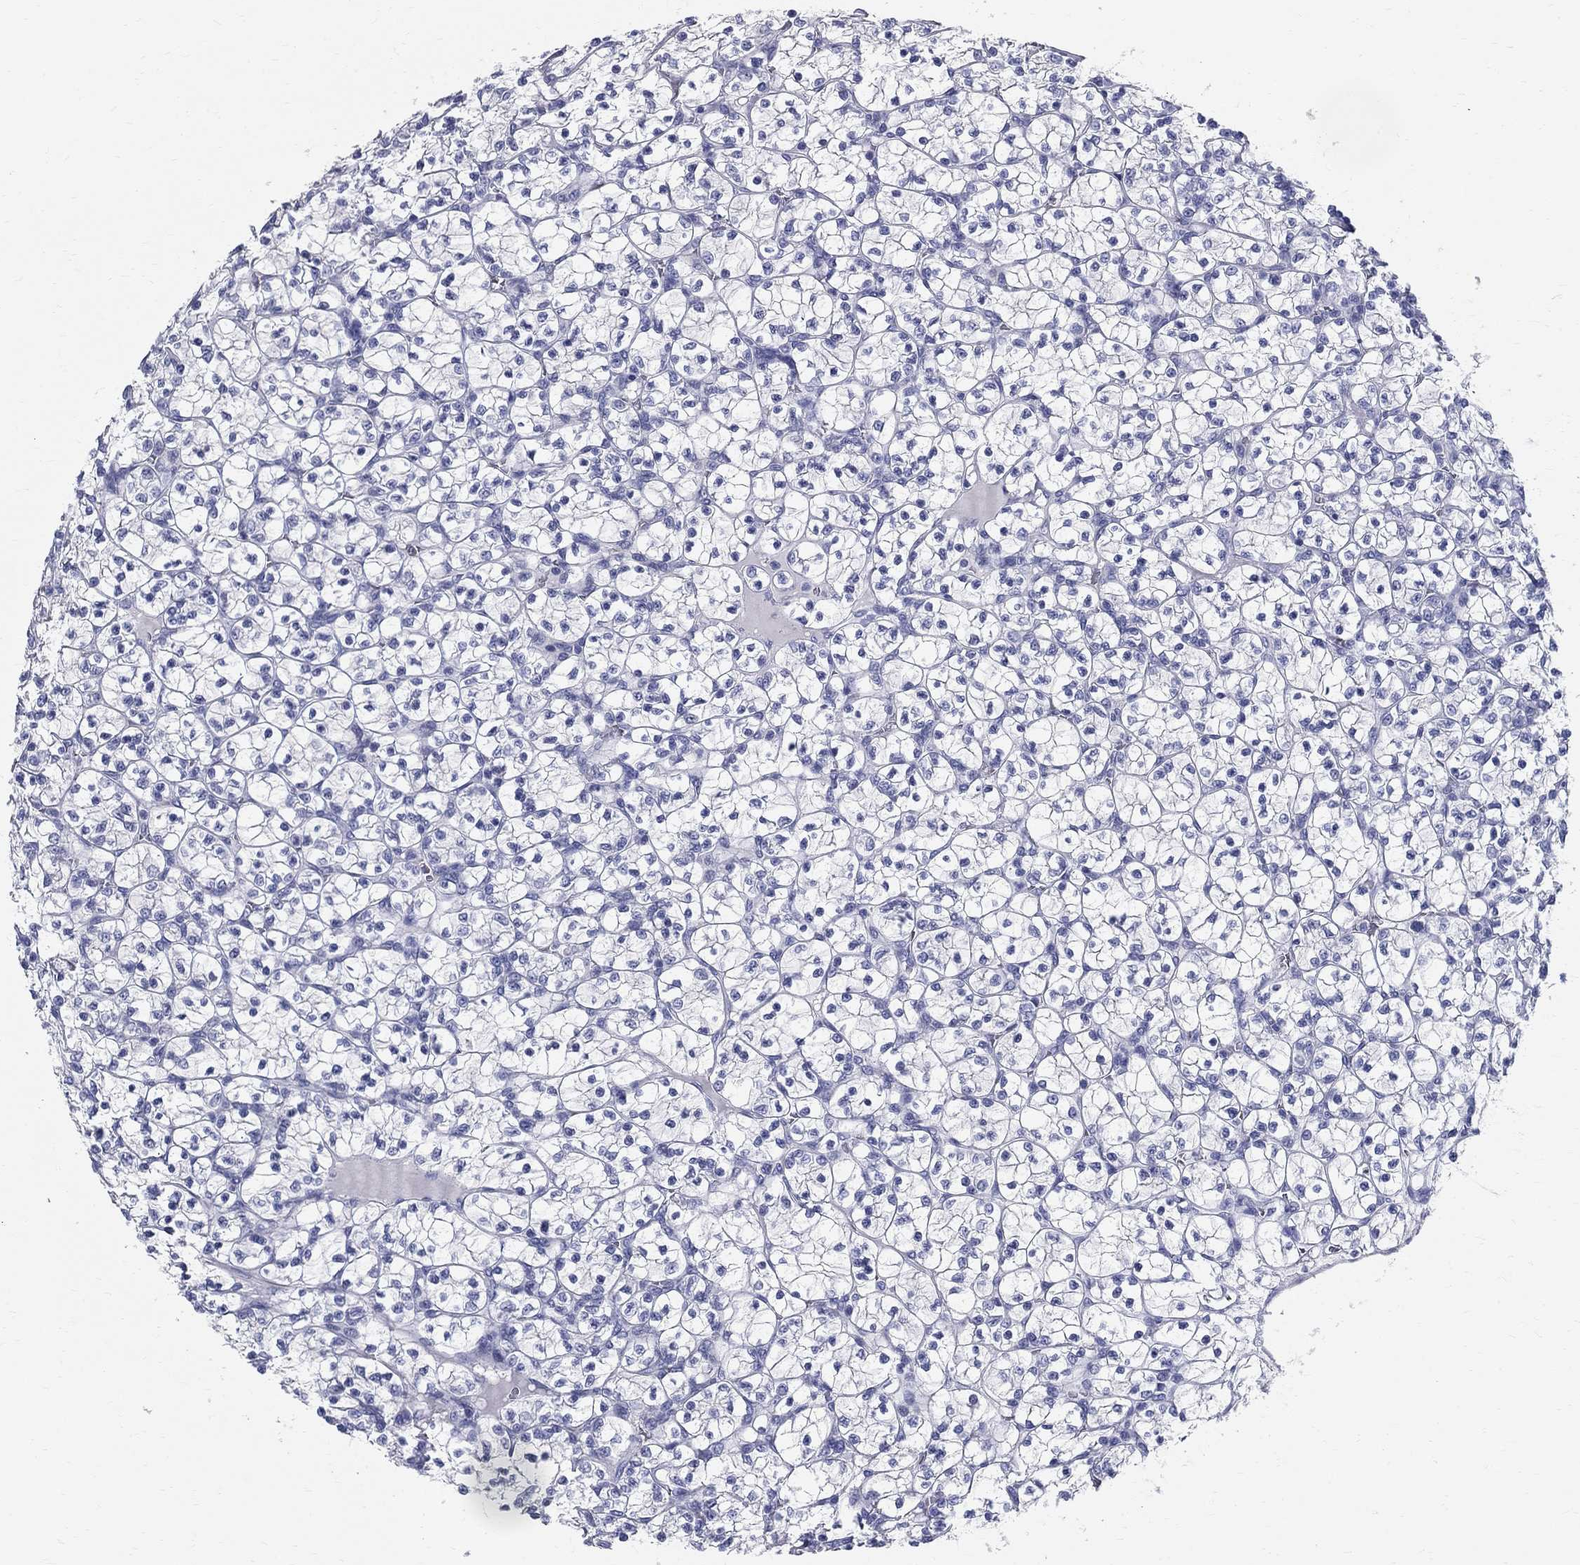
{"staining": {"intensity": "negative", "quantity": "none", "location": "none"}, "tissue": "renal cancer", "cell_type": "Tumor cells", "image_type": "cancer", "snomed": [{"axis": "morphology", "description": "Adenocarcinoma, NOS"}, {"axis": "topography", "description": "Kidney"}], "caption": "Photomicrograph shows no protein expression in tumor cells of renal cancer tissue. (Stains: DAB immunohistochemistry with hematoxylin counter stain, Microscopy: brightfield microscopy at high magnification).", "gene": "TGM4", "patient": {"sex": "female", "age": 89}}